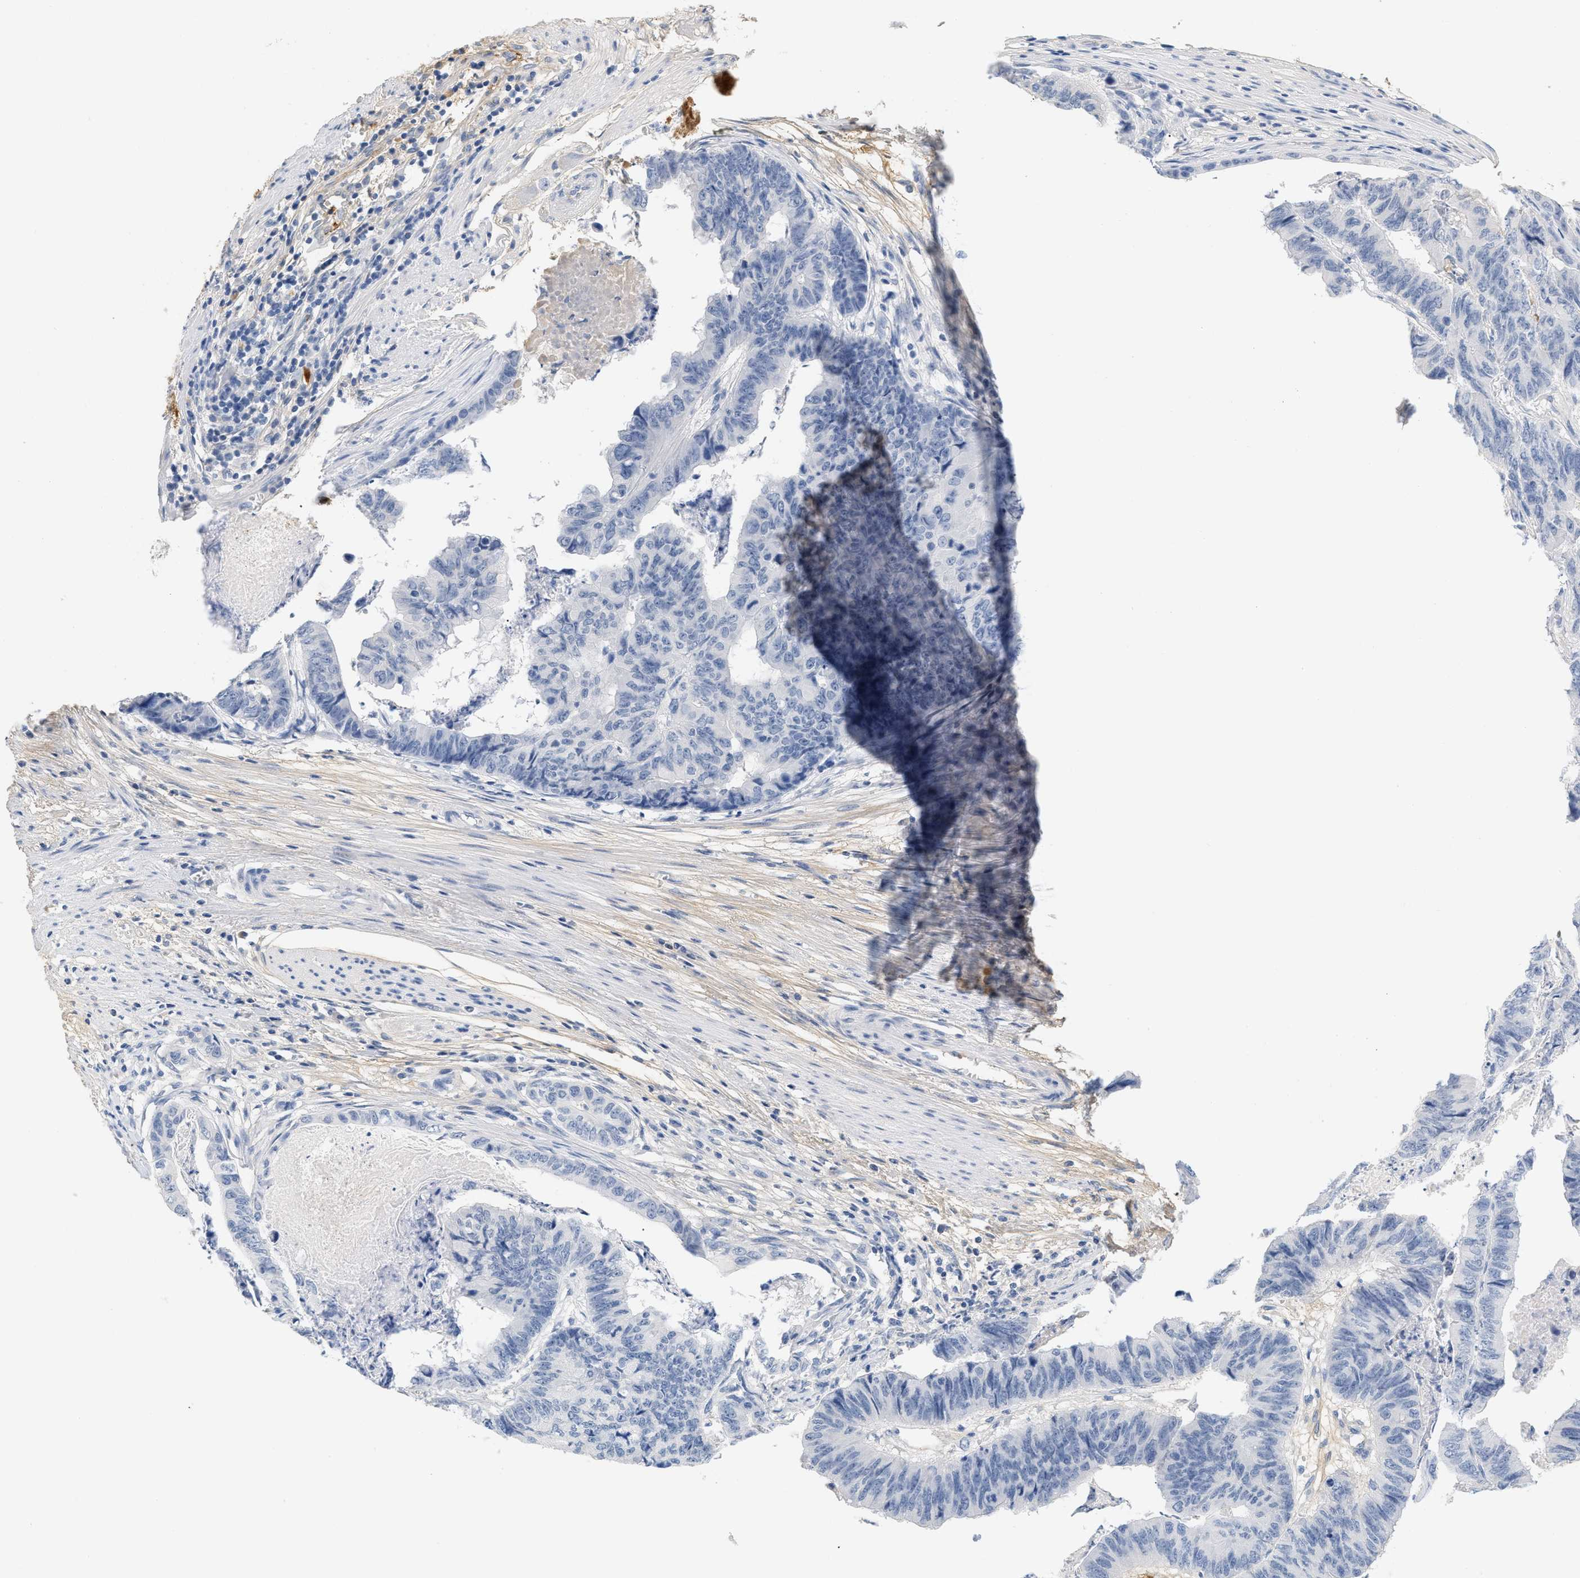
{"staining": {"intensity": "negative", "quantity": "none", "location": "none"}, "tissue": "stomach cancer", "cell_type": "Tumor cells", "image_type": "cancer", "snomed": [{"axis": "morphology", "description": "Adenocarcinoma, NOS"}, {"axis": "topography", "description": "Stomach, lower"}], "caption": "Photomicrograph shows no protein positivity in tumor cells of stomach cancer tissue.", "gene": "CFH", "patient": {"sex": "male", "age": 77}}